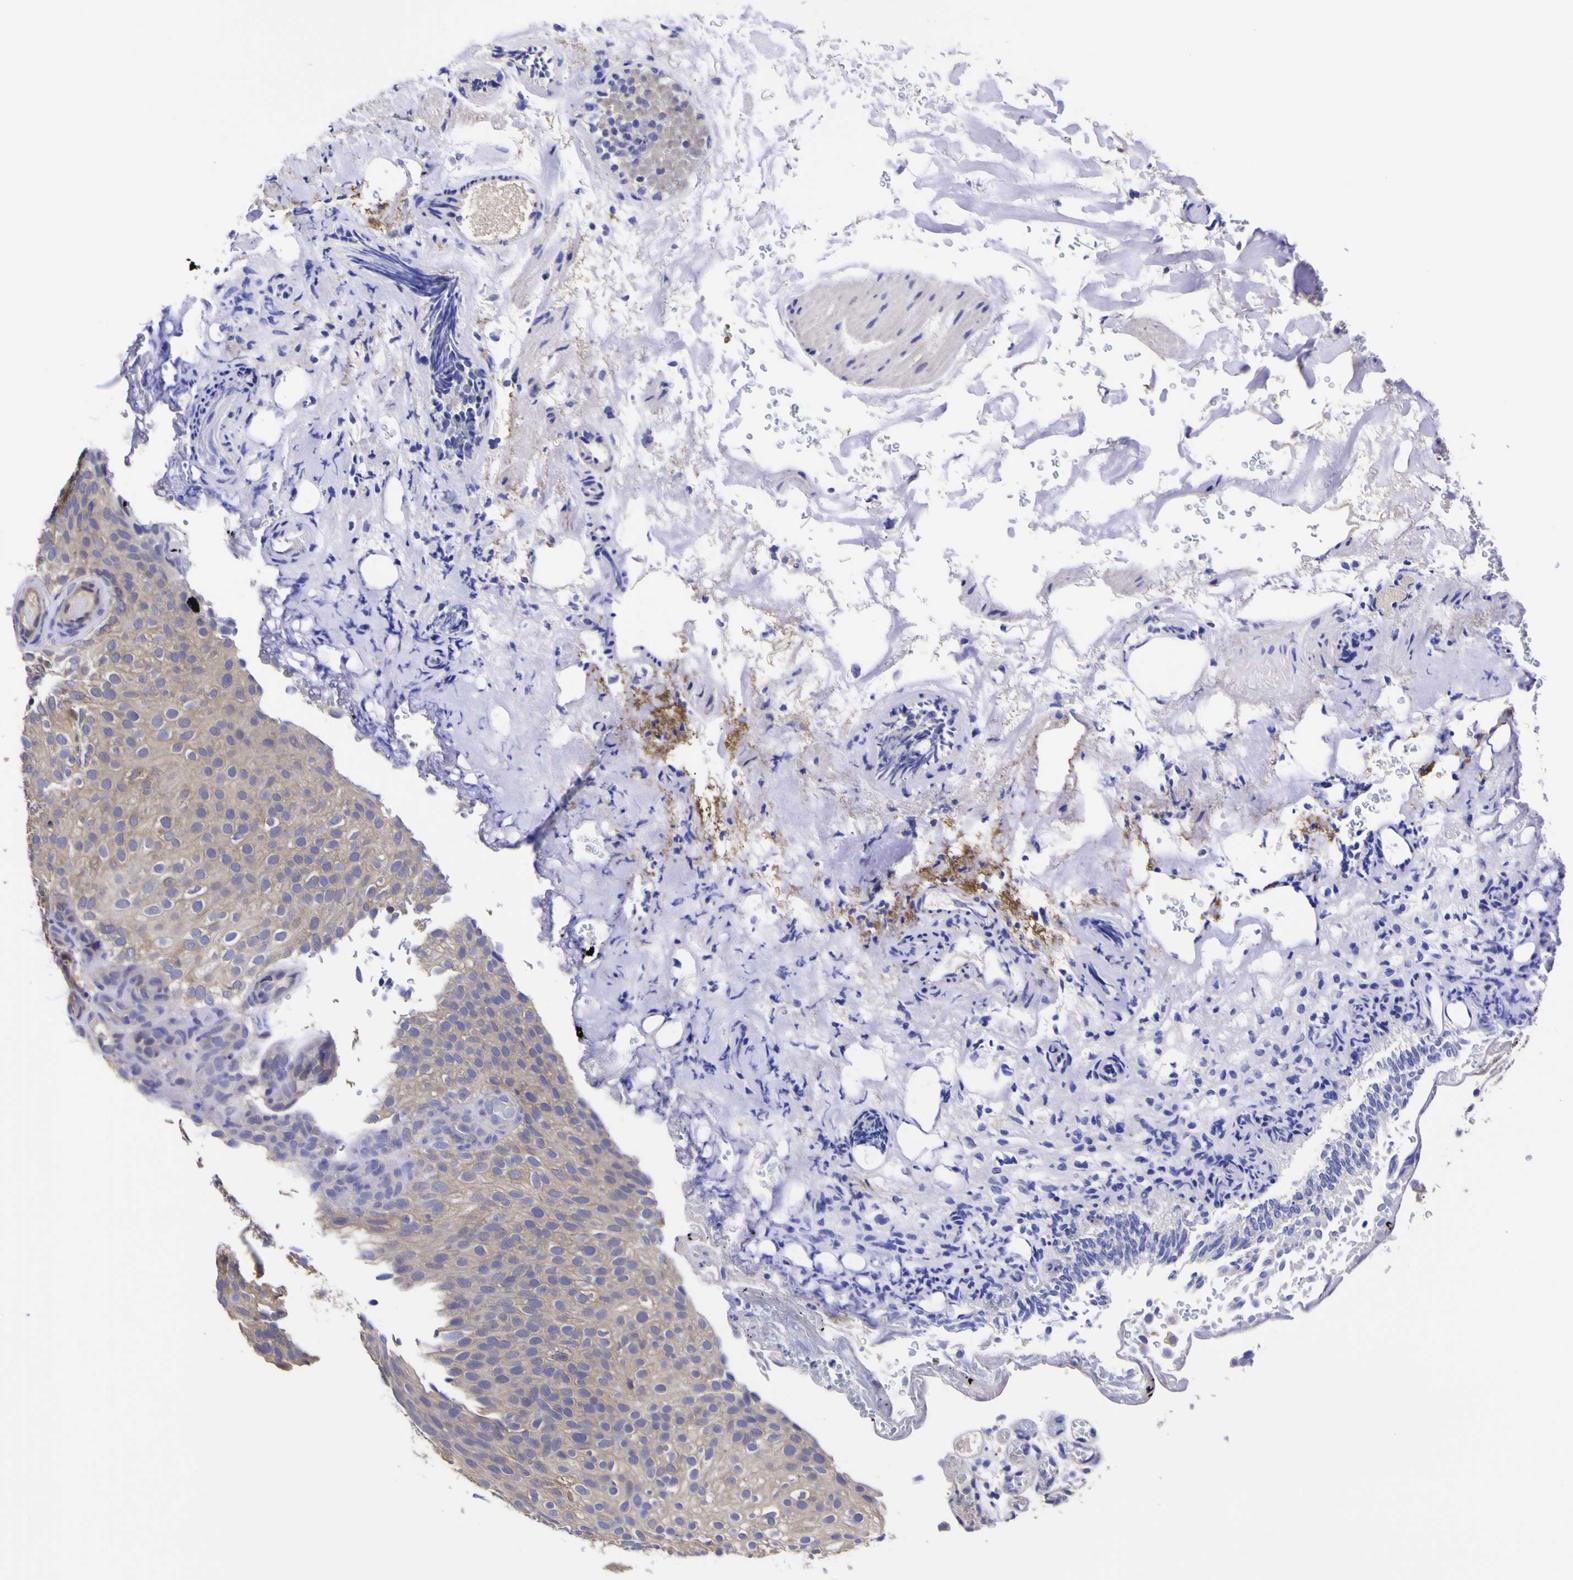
{"staining": {"intensity": "weak", "quantity": ">75%", "location": "cytoplasmic/membranous"}, "tissue": "urothelial cancer", "cell_type": "Tumor cells", "image_type": "cancer", "snomed": [{"axis": "morphology", "description": "Urothelial carcinoma, Low grade"}, {"axis": "topography", "description": "Urinary bladder"}], "caption": "High-power microscopy captured an immunohistochemistry (IHC) image of low-grade urothelial carcinoma, revealing weak cytoplasmic/membranous expression in about >75% of tumor cells.", "gene": "MAPK14", "patient": {"sex": "male", "age": 78}}